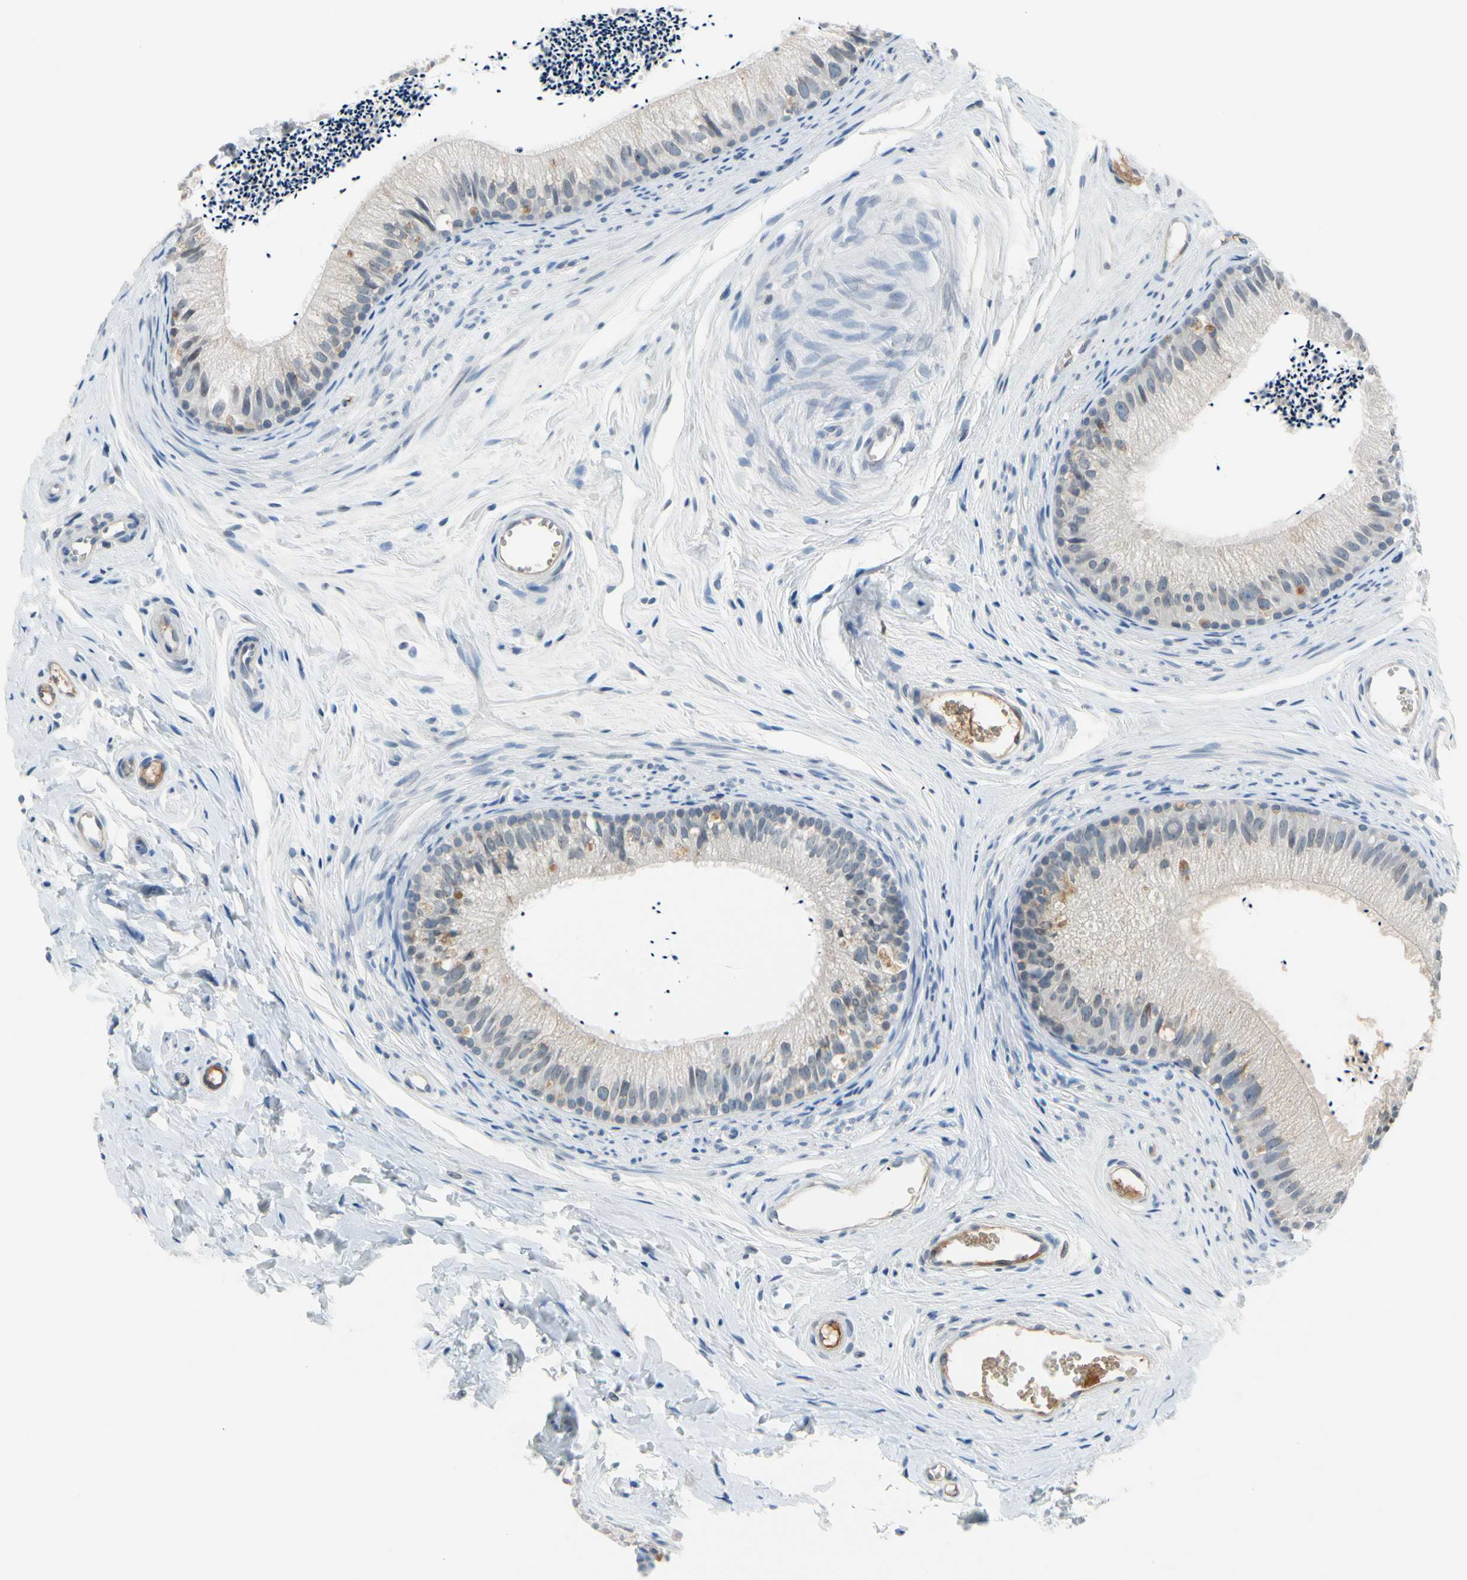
{"staining": {"intensity": "weak", "quantity": "<25%", "location": "cytoplasmic/membranous"}, "tissue": "epididymis", "cell_type": "Glandular cells", "image_type": "normal", "snomed": [{"axis": "morphology", "description": "Normal tissue, NOS"}, {"axis": "topography", "description": "Epididymis"}], "caption": "The micrograph shows no significant positivity in glandular cells of epididymis.", "gene": "CNDP1", "patient": {"sex": "male", "age": 56}}